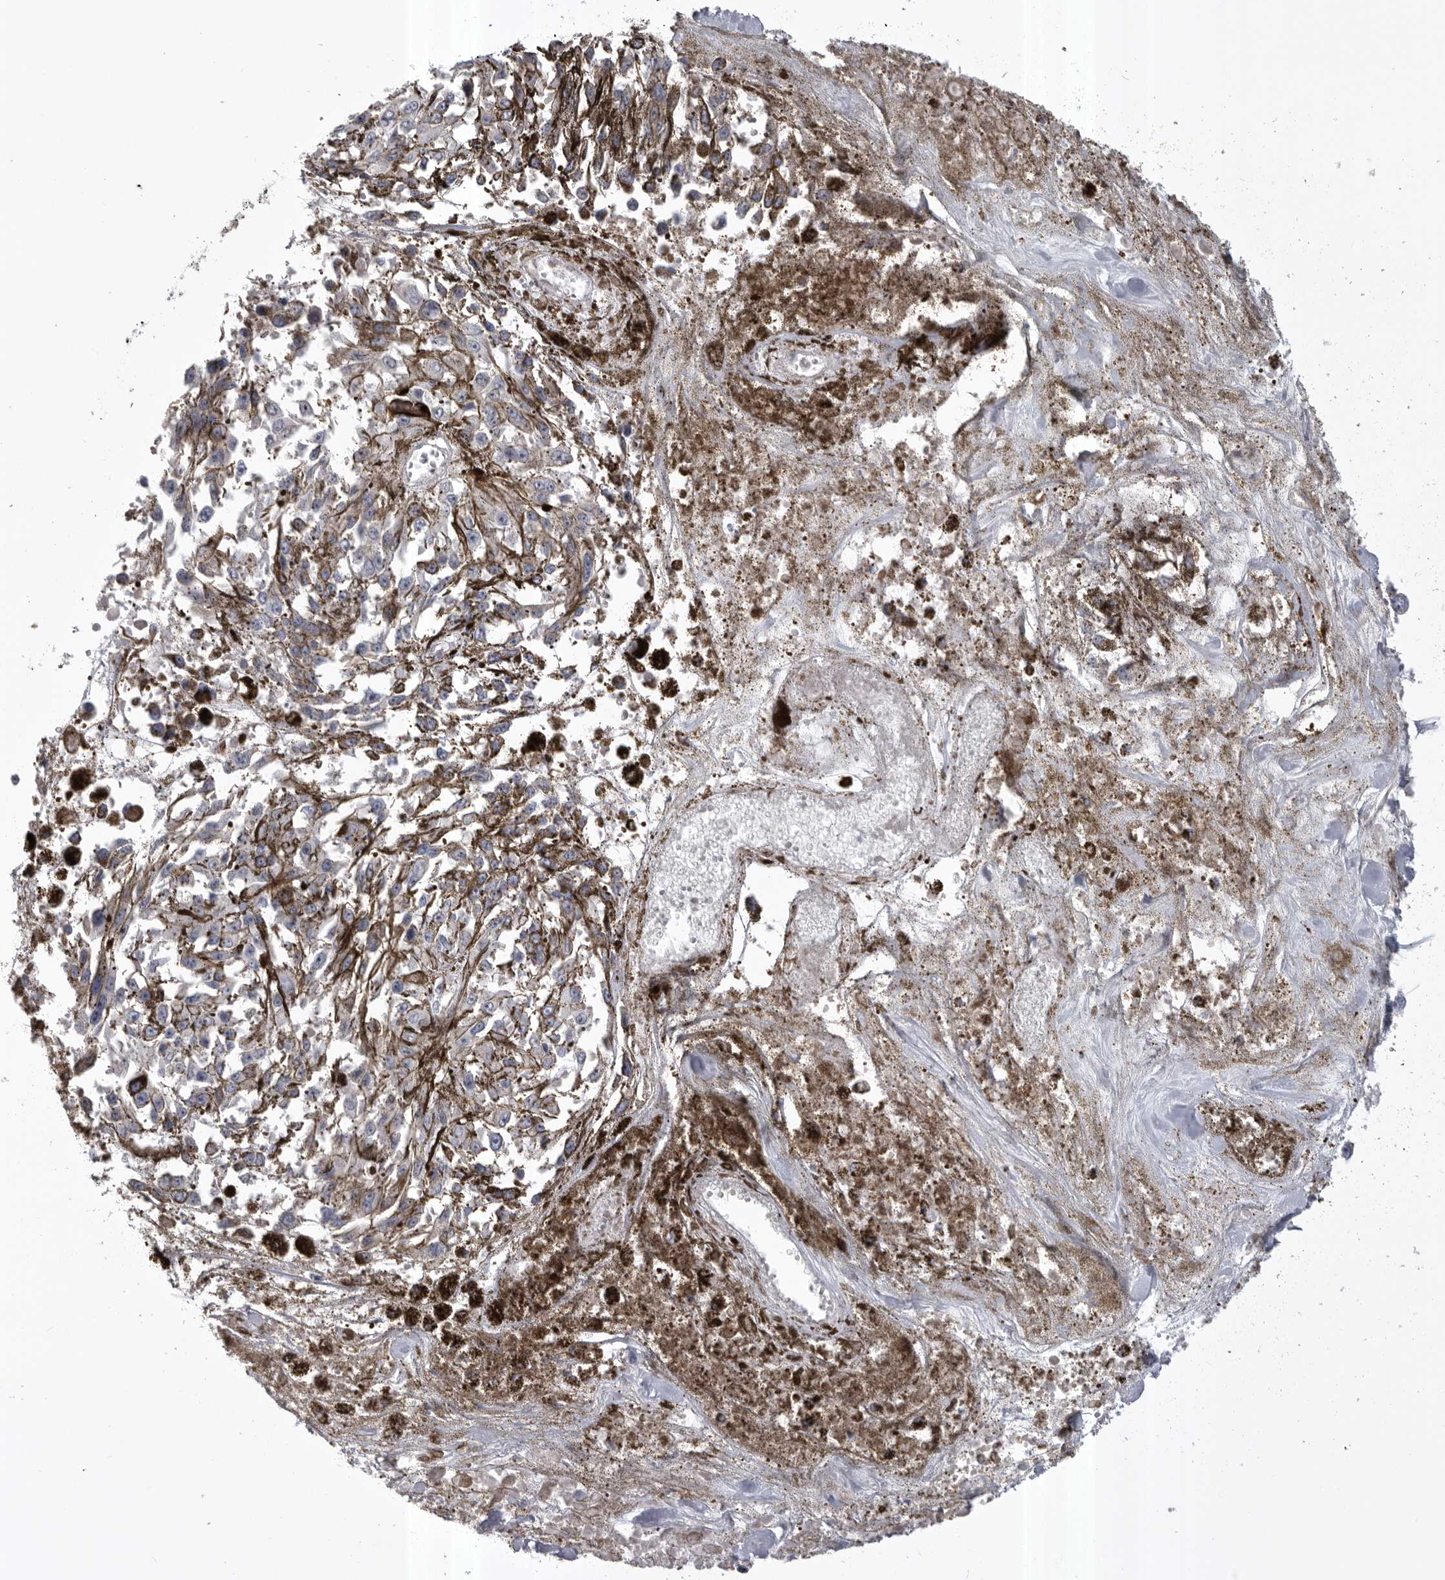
{"staining": {"intensity": "negative", "quantity": "none", "location": "none"}, "tissue": "melanoma", "cell_type": "Tumor cells", "image_type": "cancer", "snomed": [{"axis": "morphology", "description": "Malignant melanoma, Metastatic site"}, {"axis": "topography", "description": "Lymph node"}], "caption": "Photomicrograph shows no significant protein staining in tumor cells of melanoma.", "gene": "RAB3GAP2", "patient": {"sex": "male", "age": 59}}